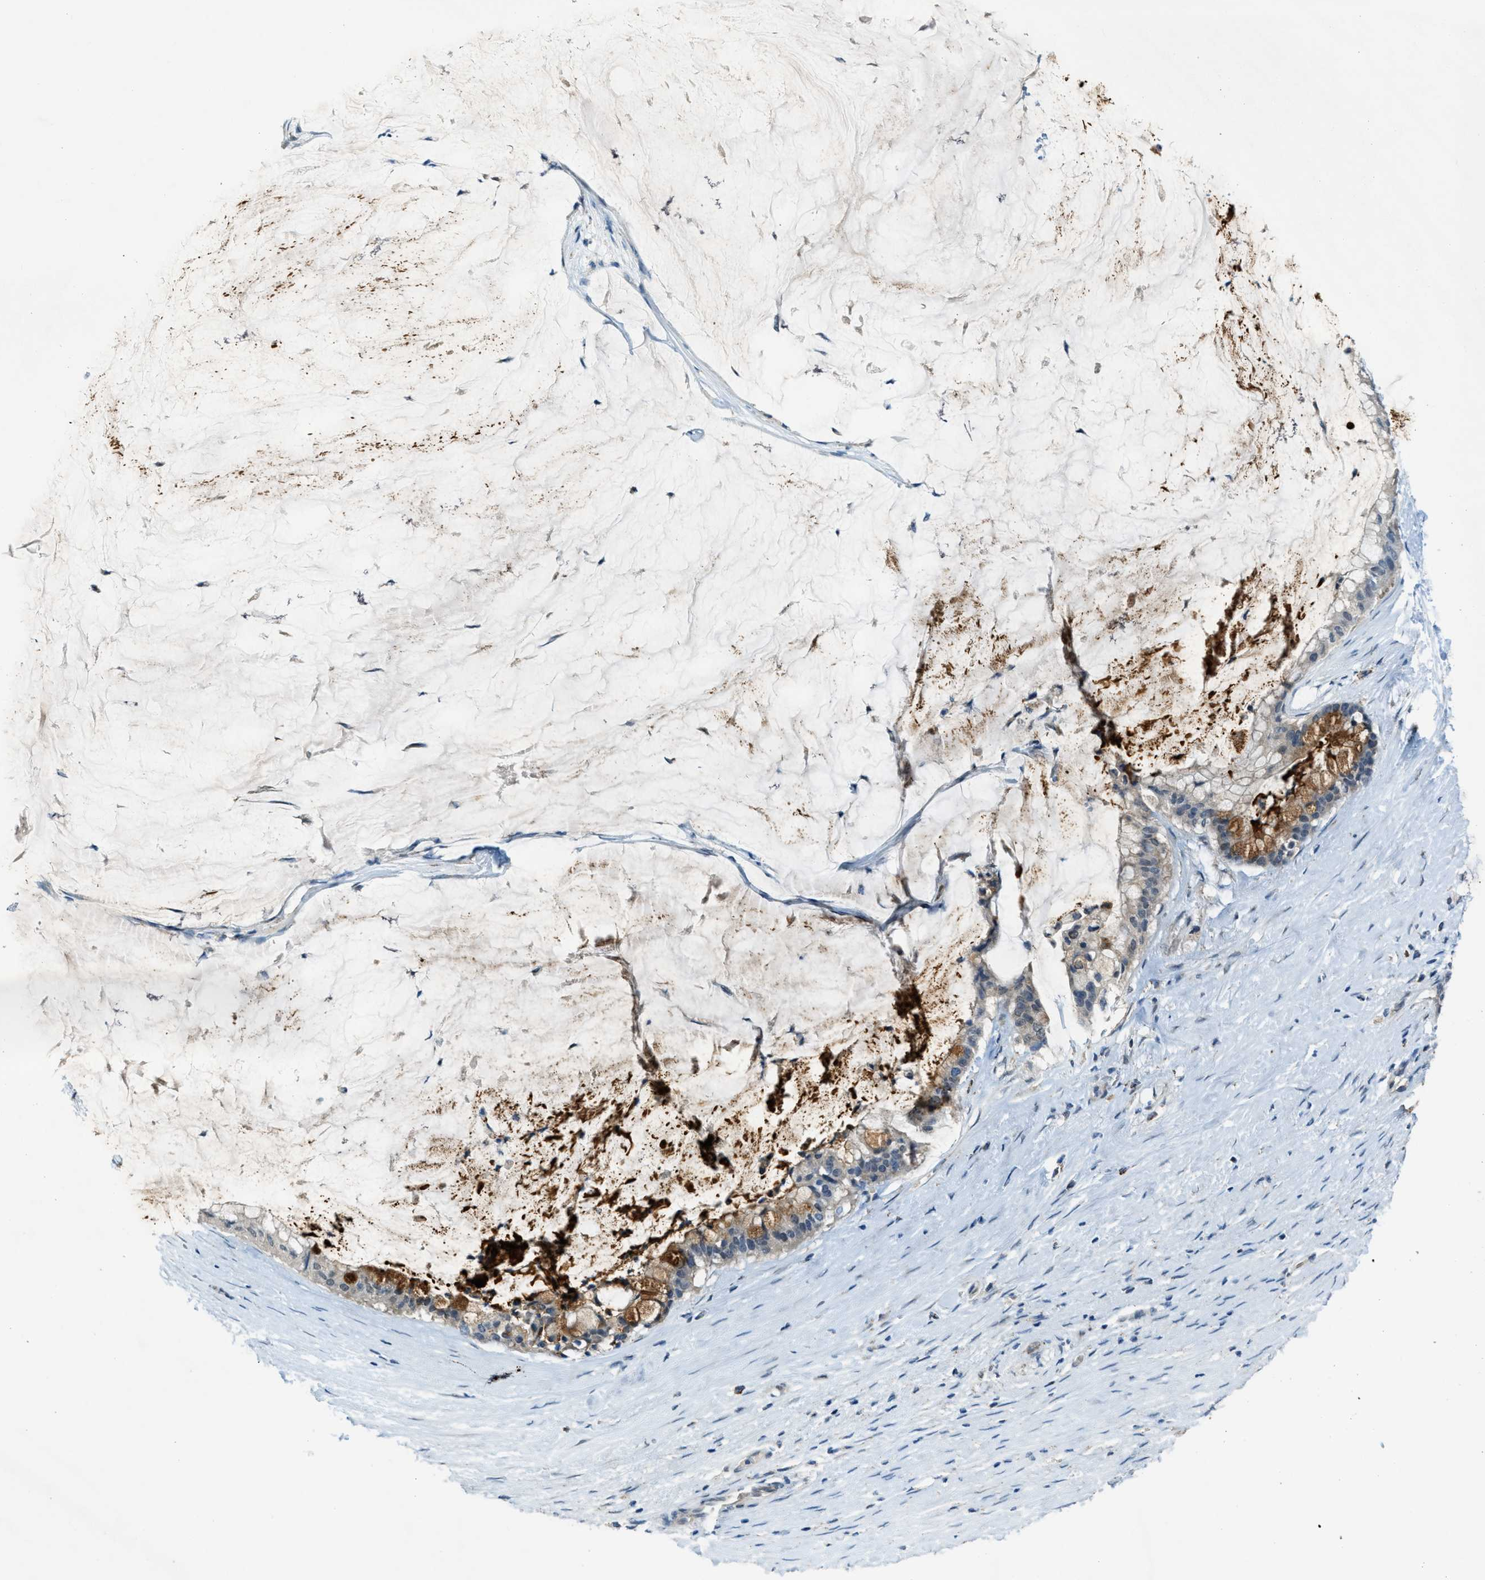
{"staining": {"intensity": "weak", "quantity": "<25%", "location": "cytoplasmic/membranous"}, "tissue": "pancreatic cancer", "cell_type": "Tumor cells", "image_type": "cancer", "snomed": [{"axis": "morphology", "description": "Adenocarcinoma, NOS"}, {"axis": "topography", "description": "Pancreas"}], "caption": "There is no significant staining in tumor cells of pancreatic cancer.", "gene": "CDON", "patient": {"sex": "male", "age": 41}}